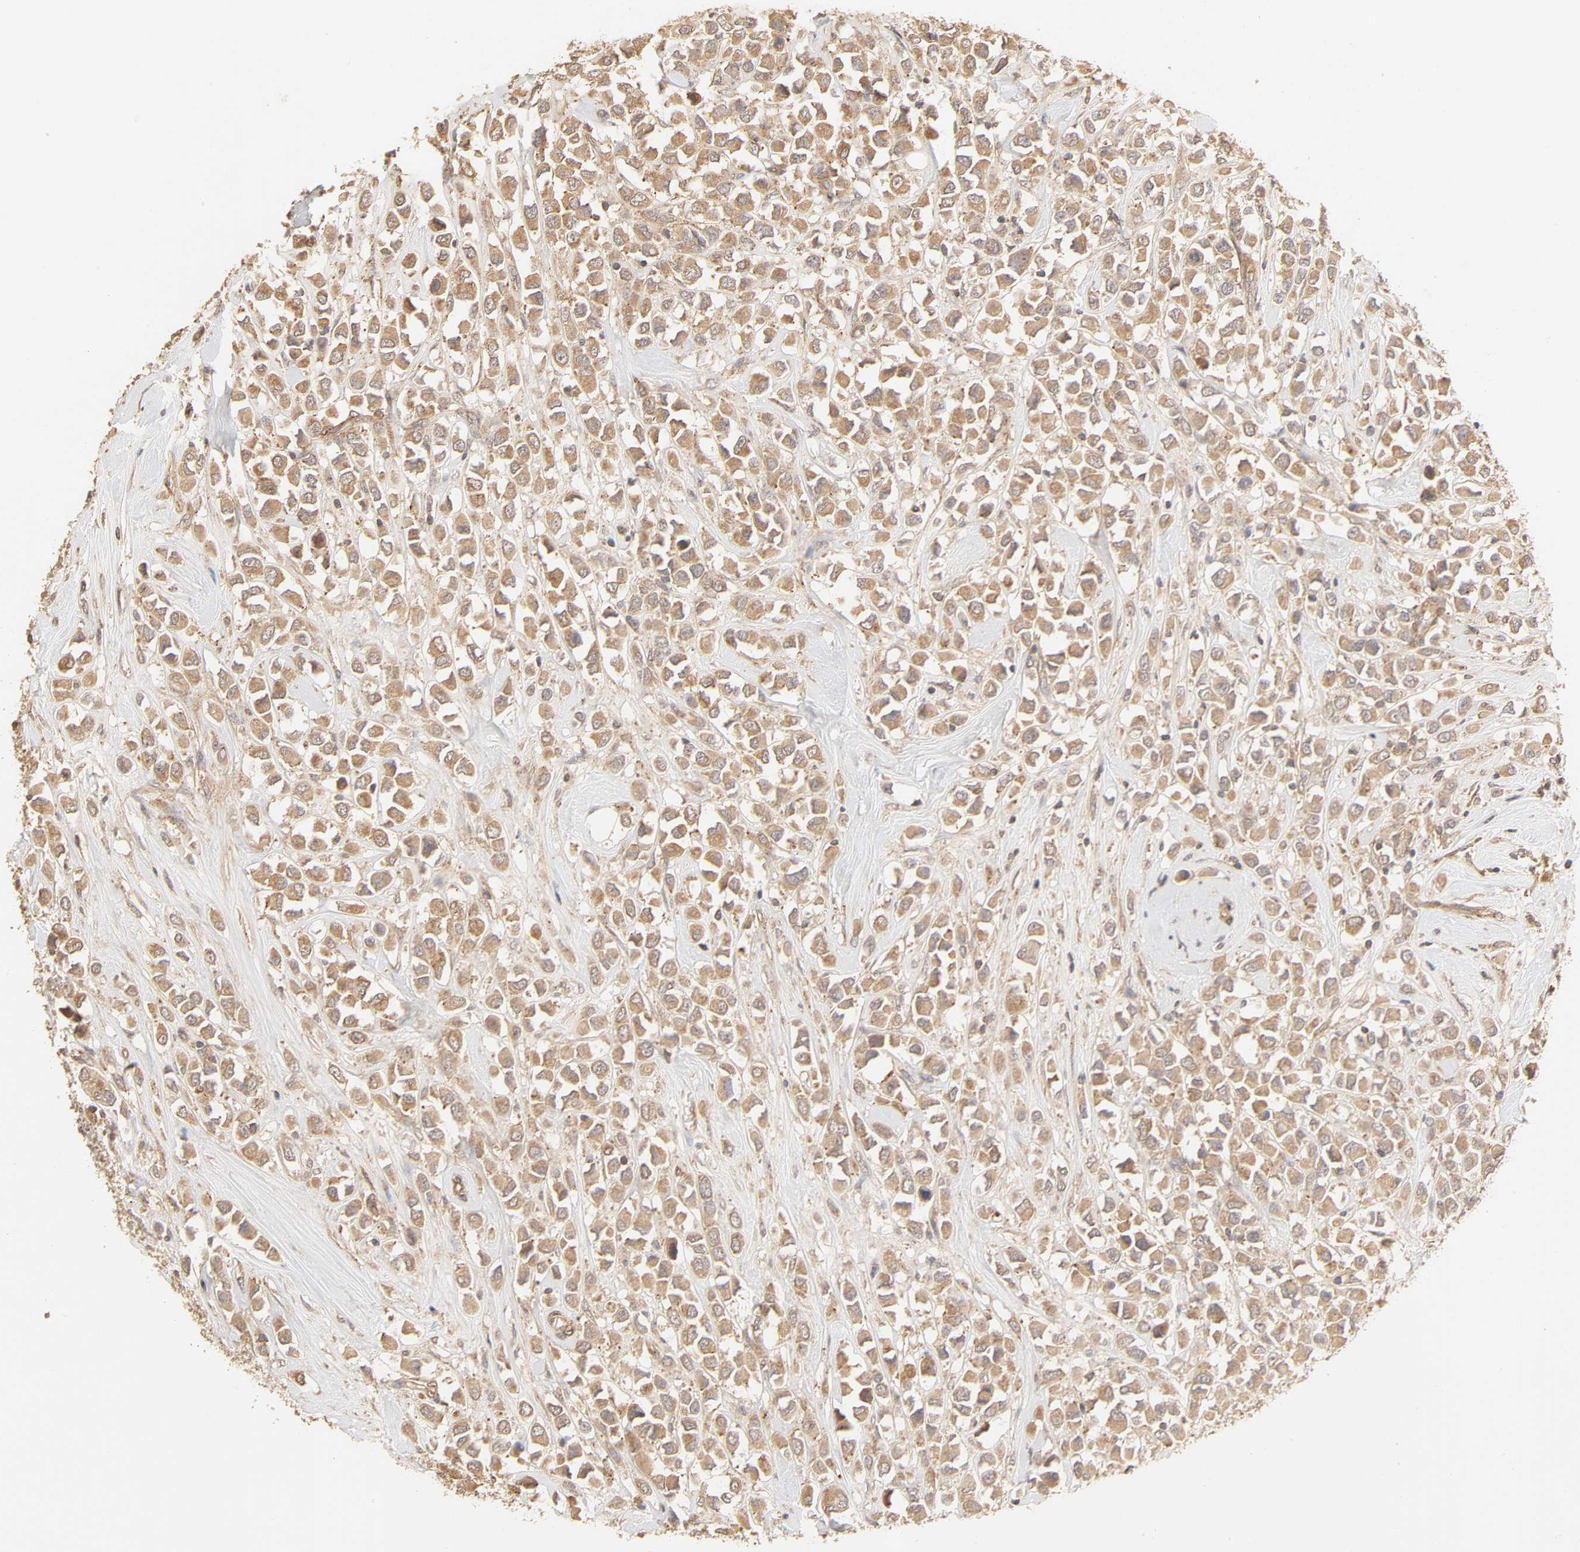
{"staining": {"intensity": "moderate", "quantity": ">75%", "location": "cytoplasmic/membranous"}, "tissue": "breast cancer", "cell_type": "Tumor cells", "image_type": "cancer", "snomed": [{"axis": "morphology", "description": "Duct carcinoma"}, {"axis": "topography", "description": "Breast"}], "caption": "The image demonstrates staining of intraductal carcinoma (breast), revealing moderate cytoplasmic/membranous protein expression (brown color) within tumor cells. The staining is performed using DAB (3,3'-diaminobenzidine) brown chromogen to label protein expression. The nuclei are counter-stained blue using hematoxylin.", "gene": "EPS8", "patient": {"sex": "female", "age": 61}}